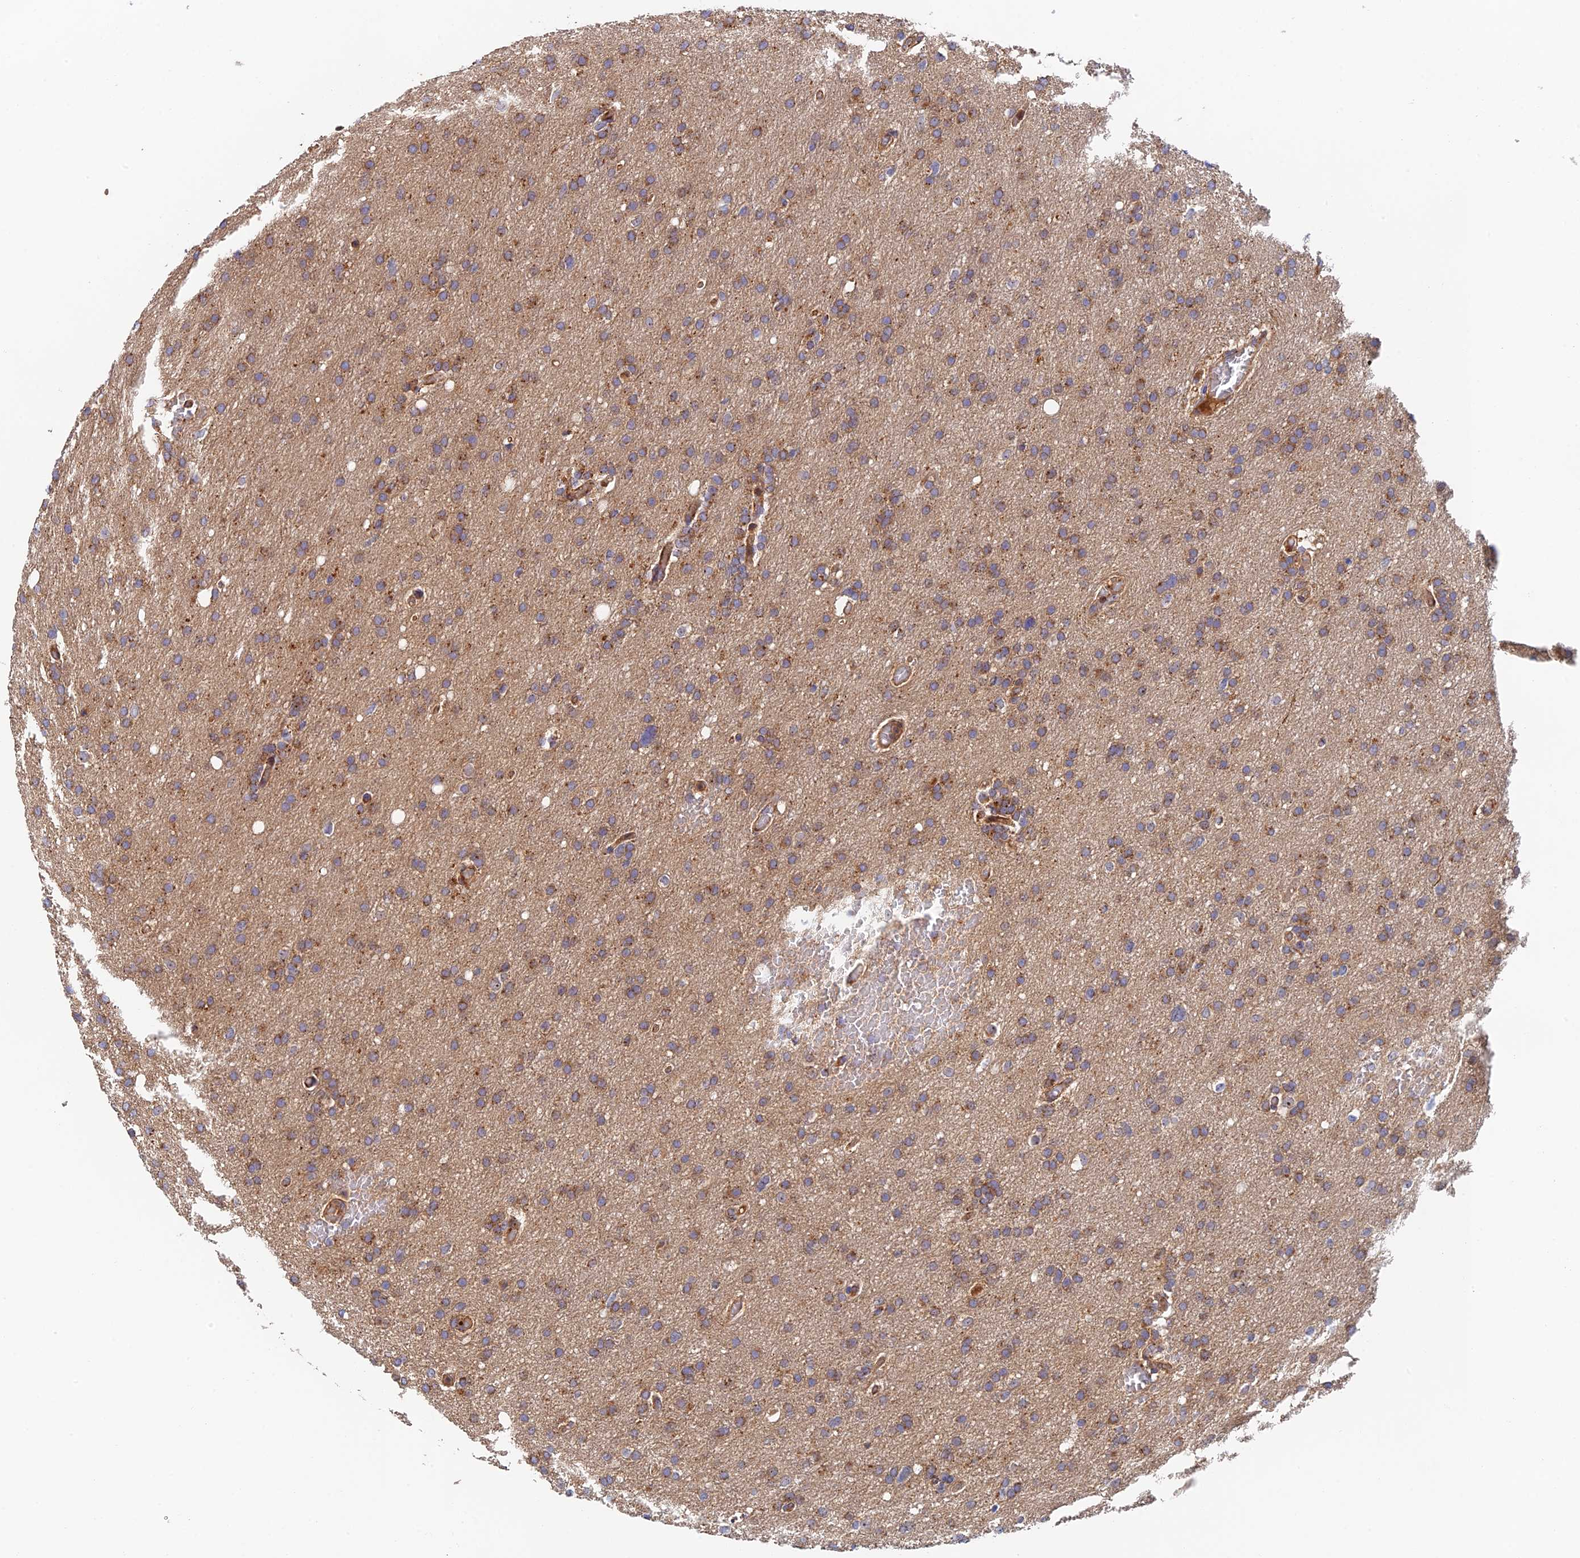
{"staining": {"intensity": "moderate", "quantity": ">75%", "location": "cytoplasmic/membranous"}, "tissue": "glioma", "cell_type": "Tumor cells", "image_type": "cancer", "snomed": [{"axis": "morphology", "description": "Glioma, malignant, High grade"}, {"axis": "topography", "description": "Cerebral cortex"}], "caption": "DAB immunohistochemical staining of human malignant high-grade glioma shows moderate cytoplasmic/membranous protein expression in about >75% of tumor cells.", "gene": "PPP2R3C", "patient": {"sex": "female", "age": 36}}